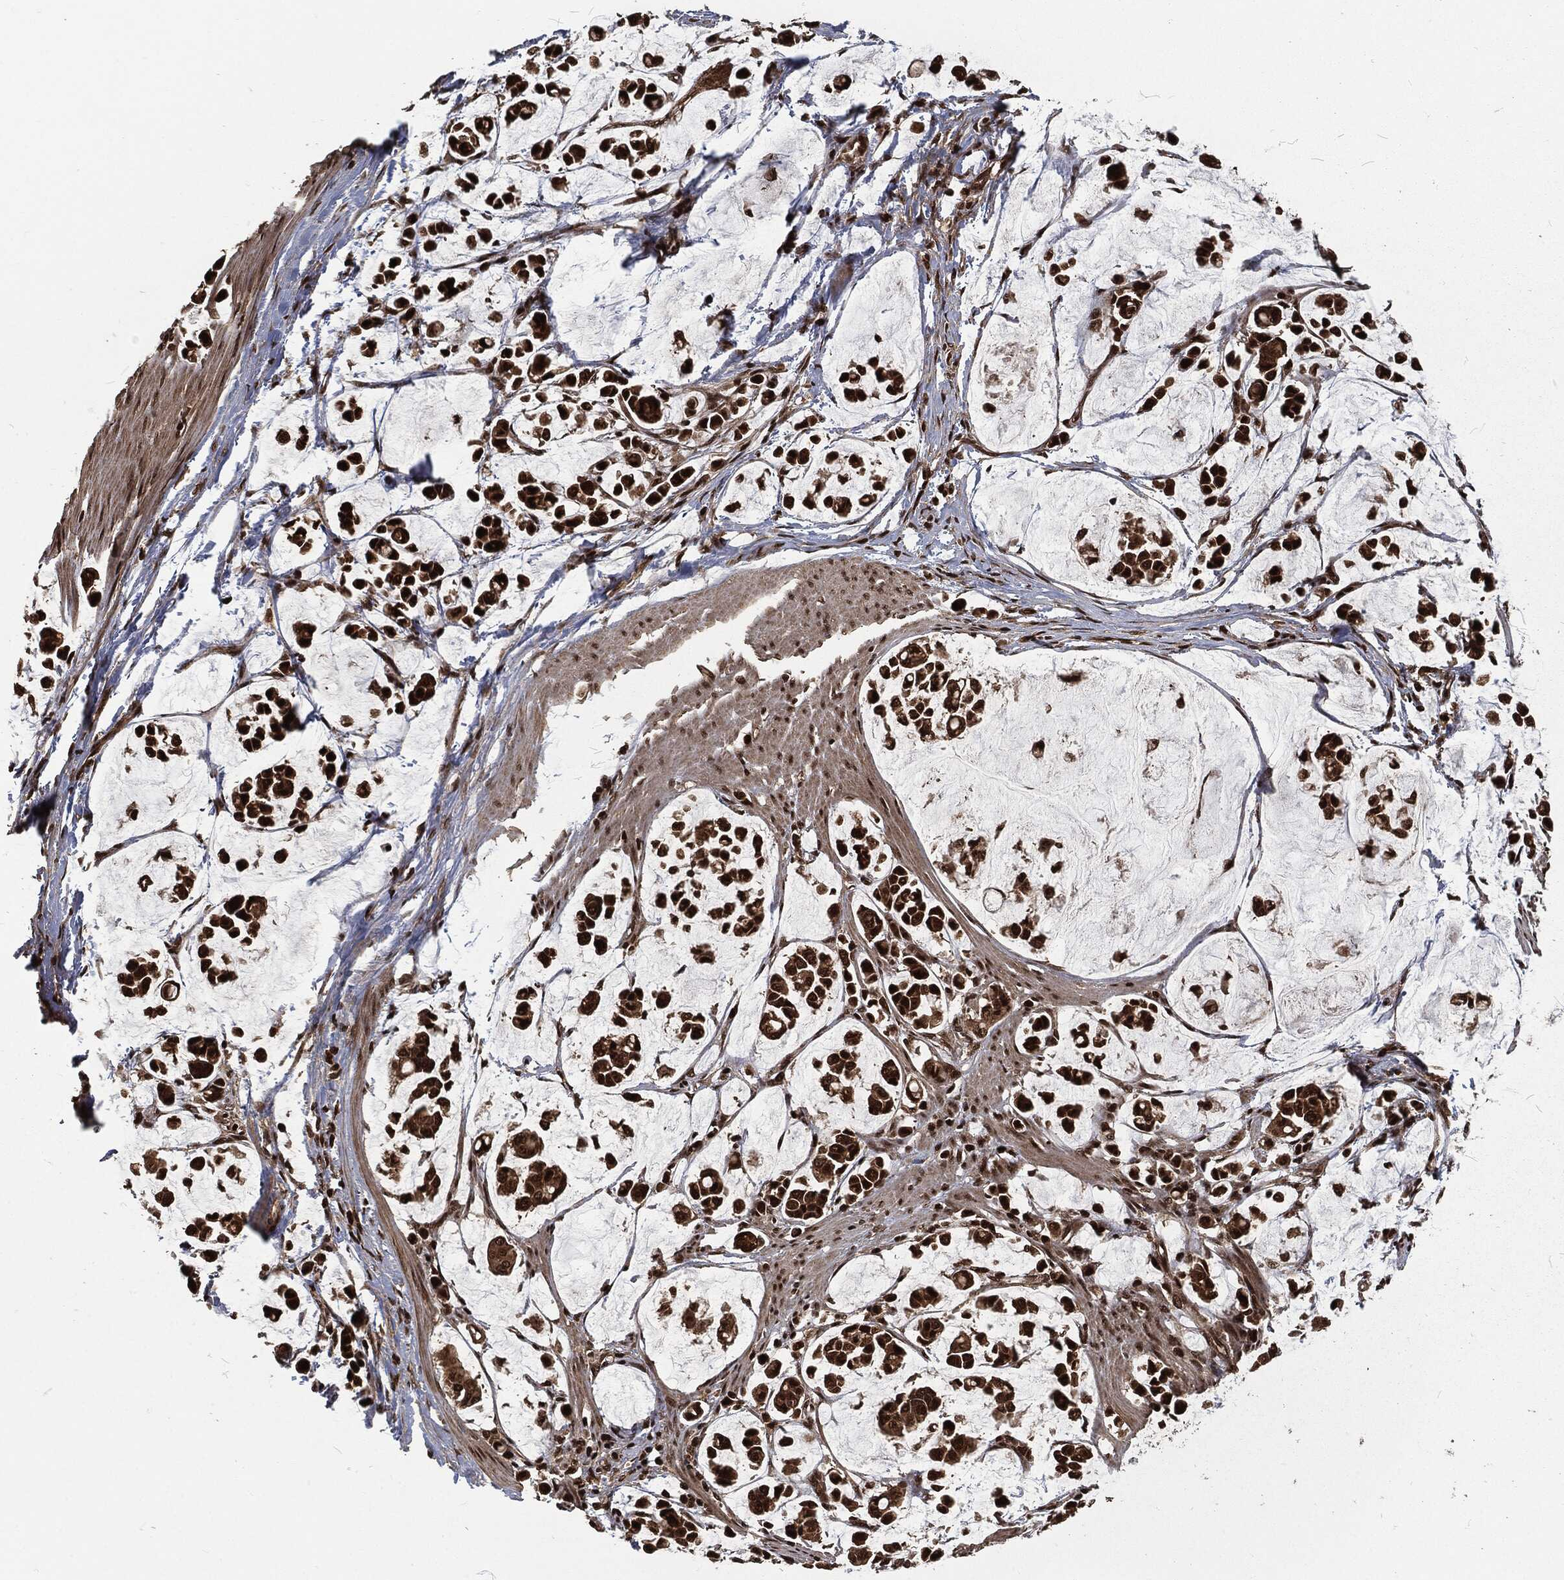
{"staining": {"intensity": "strong", "quantity": ">75%", "location": "cytoplasmic/membranous,nuclear"}, "tissue": "stomach cancer", "cell_type": "Tumor cells", "image_type": "cancer", "snomed": [{"axis": "morphology", "description": "Adenocarcinoma, NOS"}, {"axis": "topography", "description": "Stomach"}], "caption": "A brown stain labels strong cytoplasmic/membranous and nuclear expression of a protein in stomach adenocarcinoma tumor cells. (DAB (3,3'-diaminobenzidine) IHC with brightfield microscopy, high magnification).", "gene": "NGRN", "patient": {"sex": "male", "age": 82}}